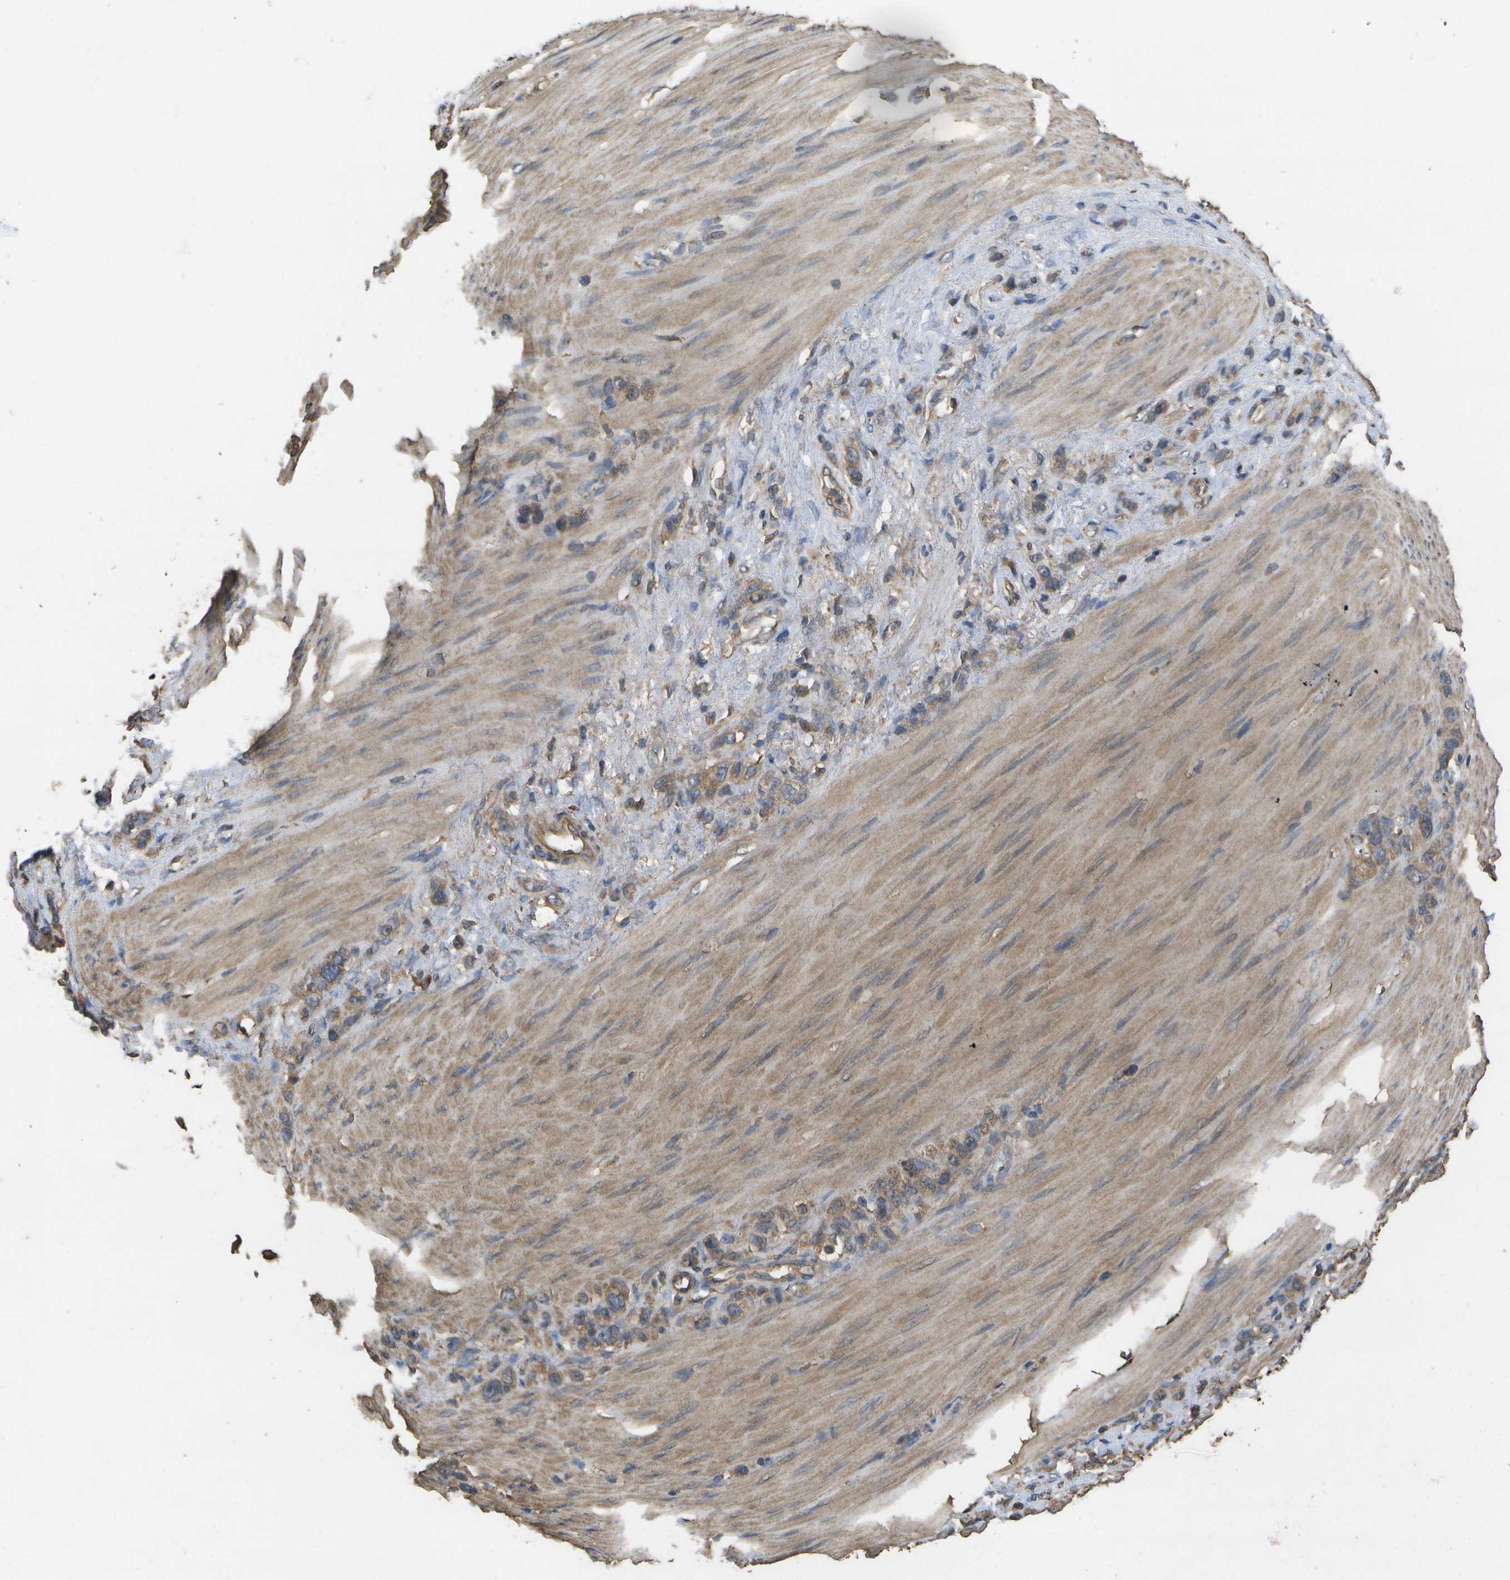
{"staining": {"intensity": "moderate", "quantity": ">75%", "location": "cytoplasmic/membranous"}, "tissue": "stomach cancer", "cell_type": "Tumor cells", "image_type": "cancer", "snomed": [{"axis": "morphology", "description": "Adenocarcinoma, NOS"}, {"axis": "morphology", "description": "Adenocarcinoma, High grade"}, {"axis": "topography", "description": "Stomach, upper"}, {"axis": "topography", "description": "Stomach, lower"}], "caption": "Human stomach cancer stained for a protein (brown) exhibits moderate cytoplasmic/membranous positive positivity in about >75% of tumor cells.", "gene": "SACS", "patient": {"sex": "female", "age": 65}}